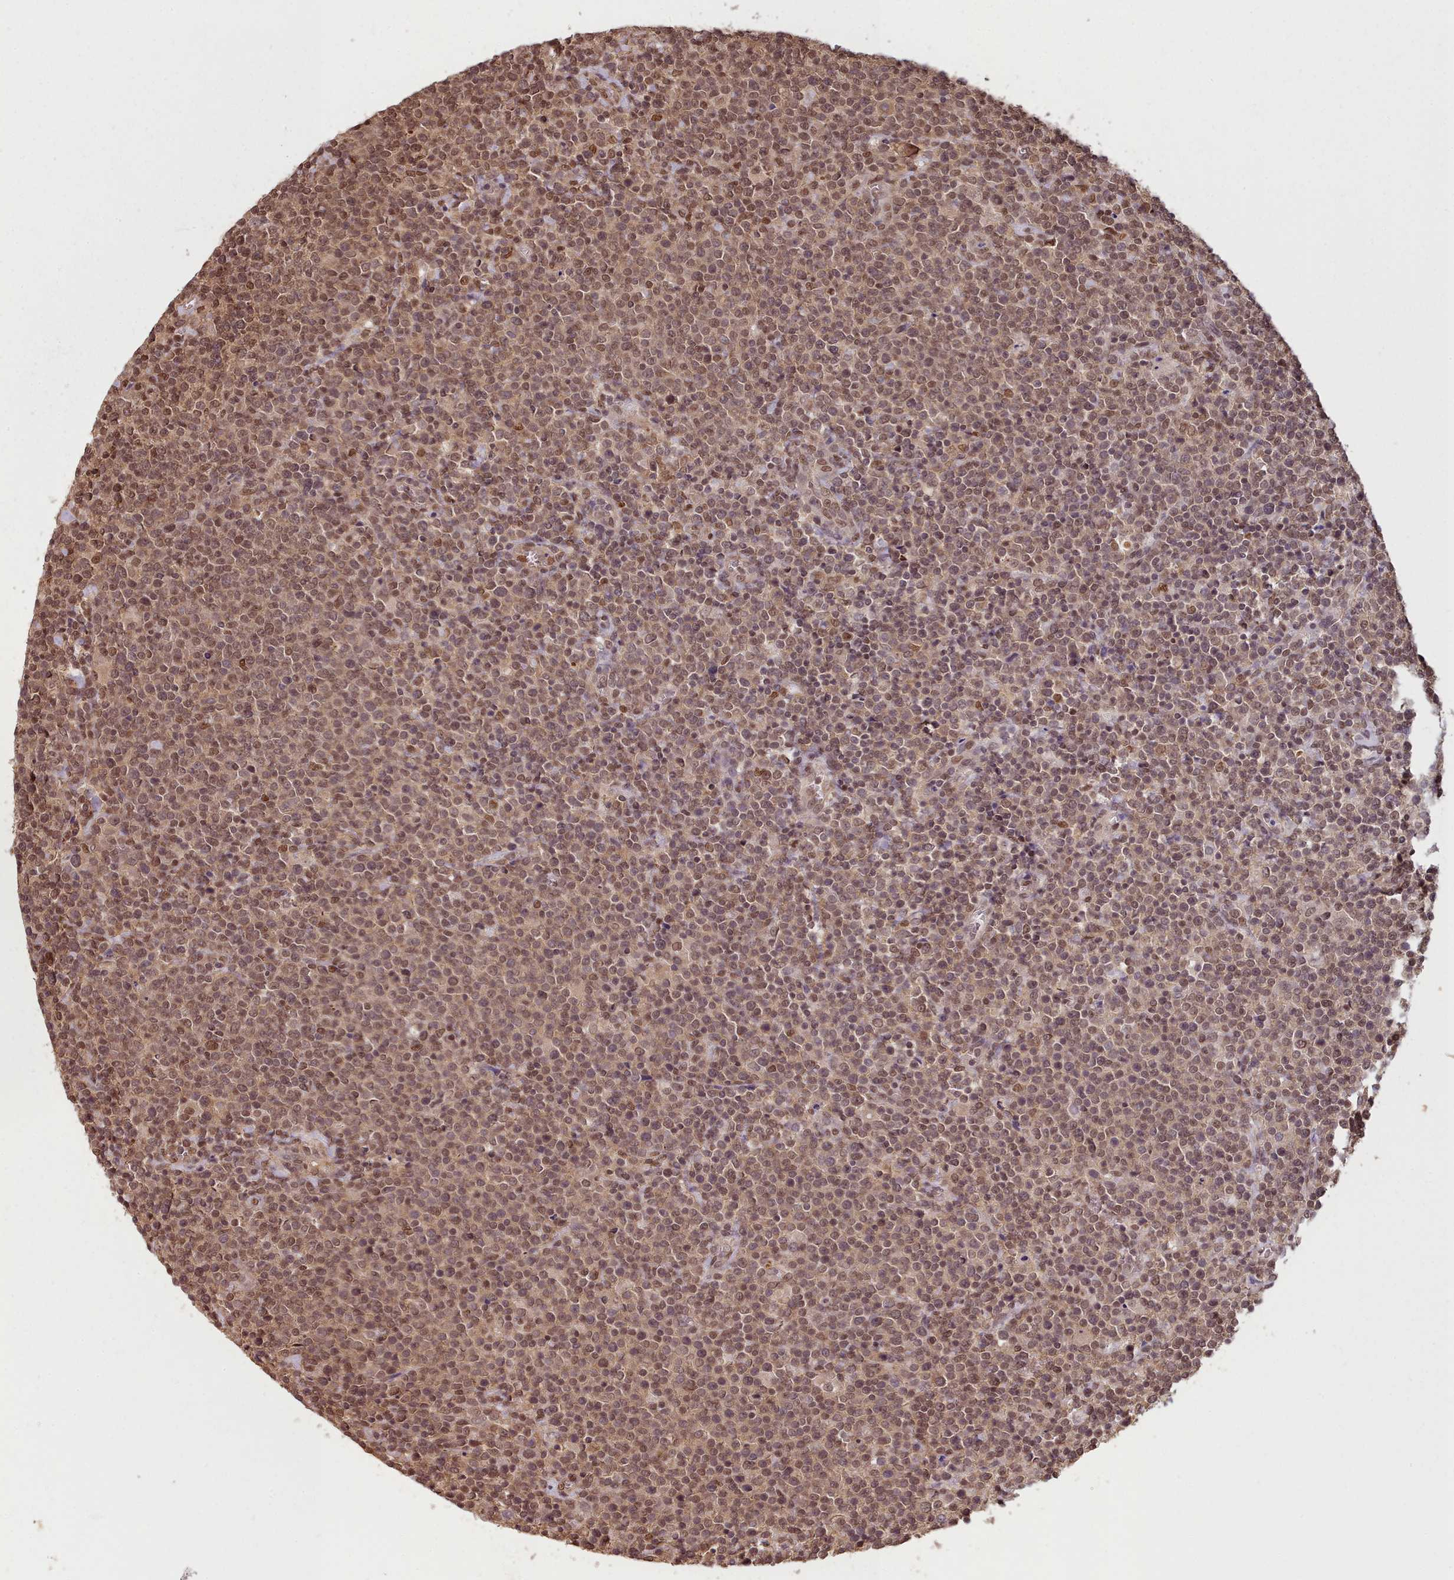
{"staining": {"intensity": "moderate", "quantity": ">75%", "location": "nuclear"}, "tissue": "lymphoma", "cell_type": "Tumor cells", "image_type": "cancer", "snomed": [{"axis": "morphology", "description": "Malignant lymphoma, non-Hodgkin's type, High grade"}, {"axis": "topography", "description": "Lymph node"}], "caption": "Protein staining of lymphoma tissue demonstrates moderate nuclear positivity in about >75% of tumor cells.", "gene": "RPS27A", "patient": {"sex": "male", "age": 61}}